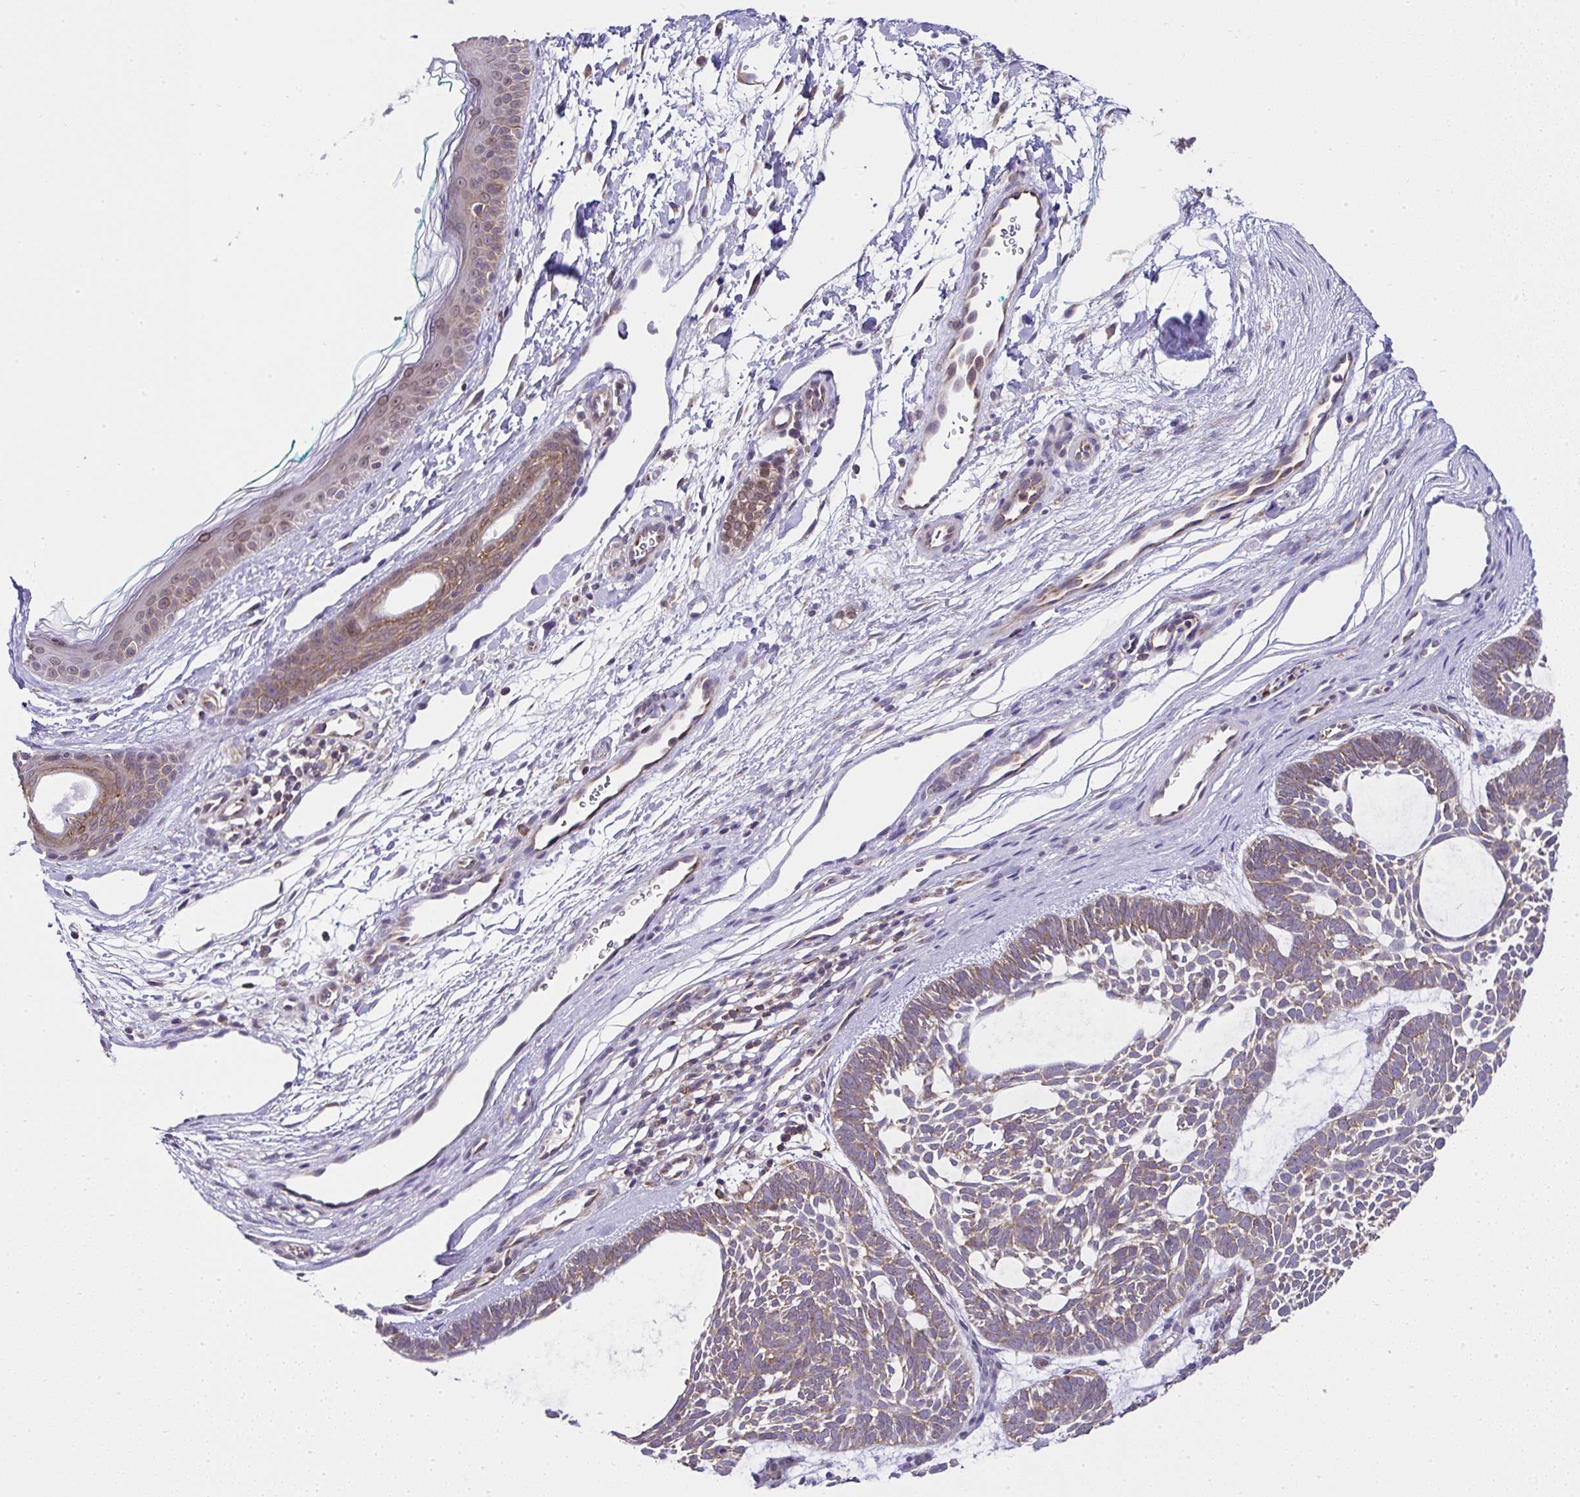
{"staining": {"intensity": "moderate", "quantity": ">75%", "location": "cytoplasmic/membranous"}, "tissue": "skin cancer", "cell_type": "Tumor cells", "image_type": "cancer", "snomed": [{"axis": "morphology", "description": "Basal cell carcinoma"}, {"axis": "topography", "description": "Skin"}, {"axis": "topography", "description": "Skin of face"}], "caption": "A histopathology image of skin cancer stained for a protein exhibits moderate cytoplasmic/membranous brown staining in tumor cells. (Stains: DAB (3,3'-diaminobenzidine) in brown, nuclei in blue, Microscopy: brightfield microscopy at high magnification).", "gene": "RPS7", "patient": {"sex": "male", "age": 83}}